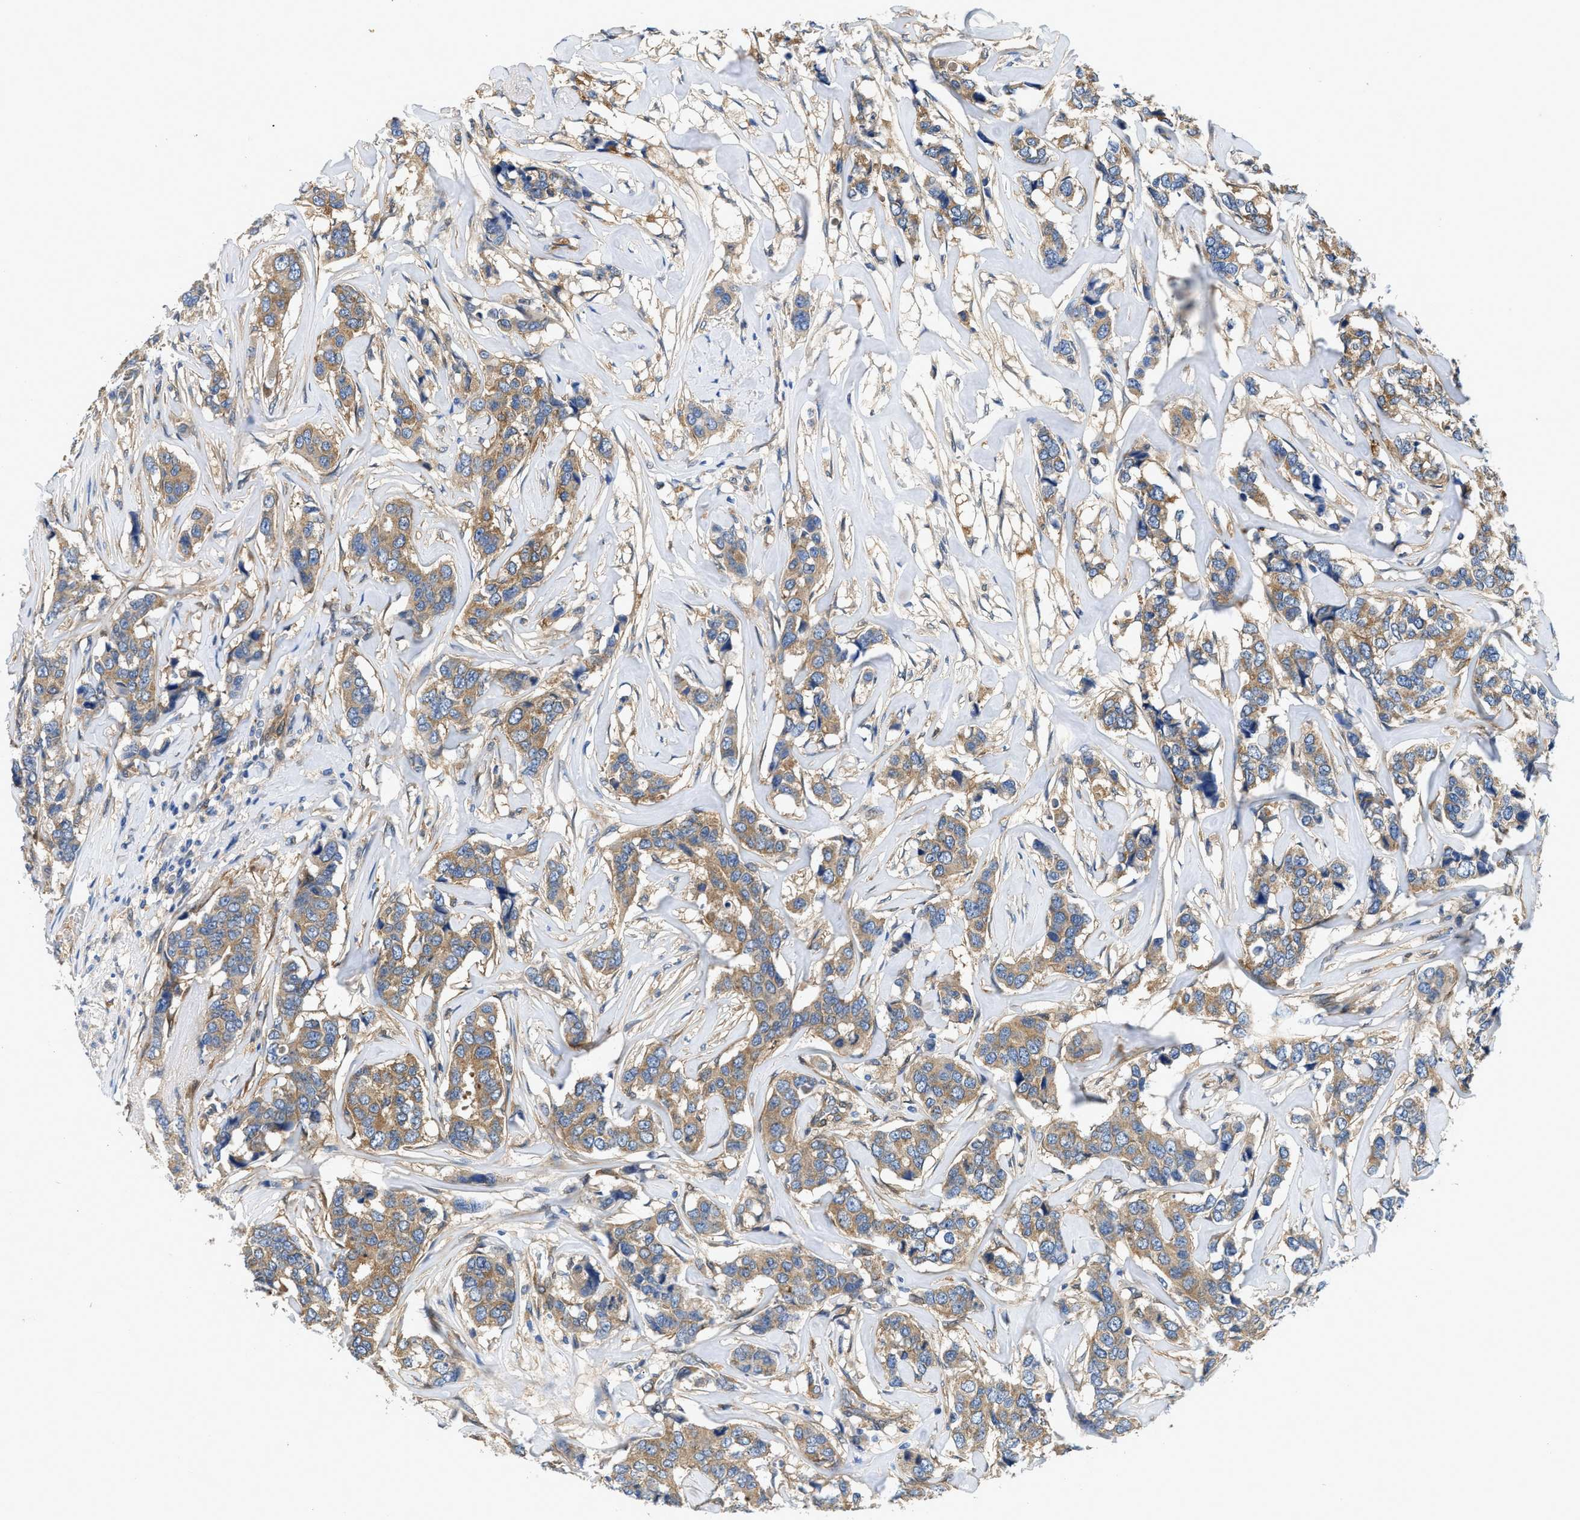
{"staining": {"intensity": "moderate", "quantity": "25%-75%", "location": "cytoplasmic/membranous"}, "tissue": "breast cancer", "cell_type": "Tumor cells", "image_type": "cancer", "snomed": [{"axis": "morphology", "description": "Lobular carcinoma"}, {"axis": "topography", "description": "Breast"}], "caption": "Breast cancer (lobular carcinoma) tissue demonstrates moderate cytoplasmic/membranous positivity in about 25%-75% of tumor cells (Stains: DAB in brown, nuclei in blue, Microscopy: brightfield microscopy at high magnification).", "gene": "RAPH1", "patient": {"sex": "female", "age": 59}}